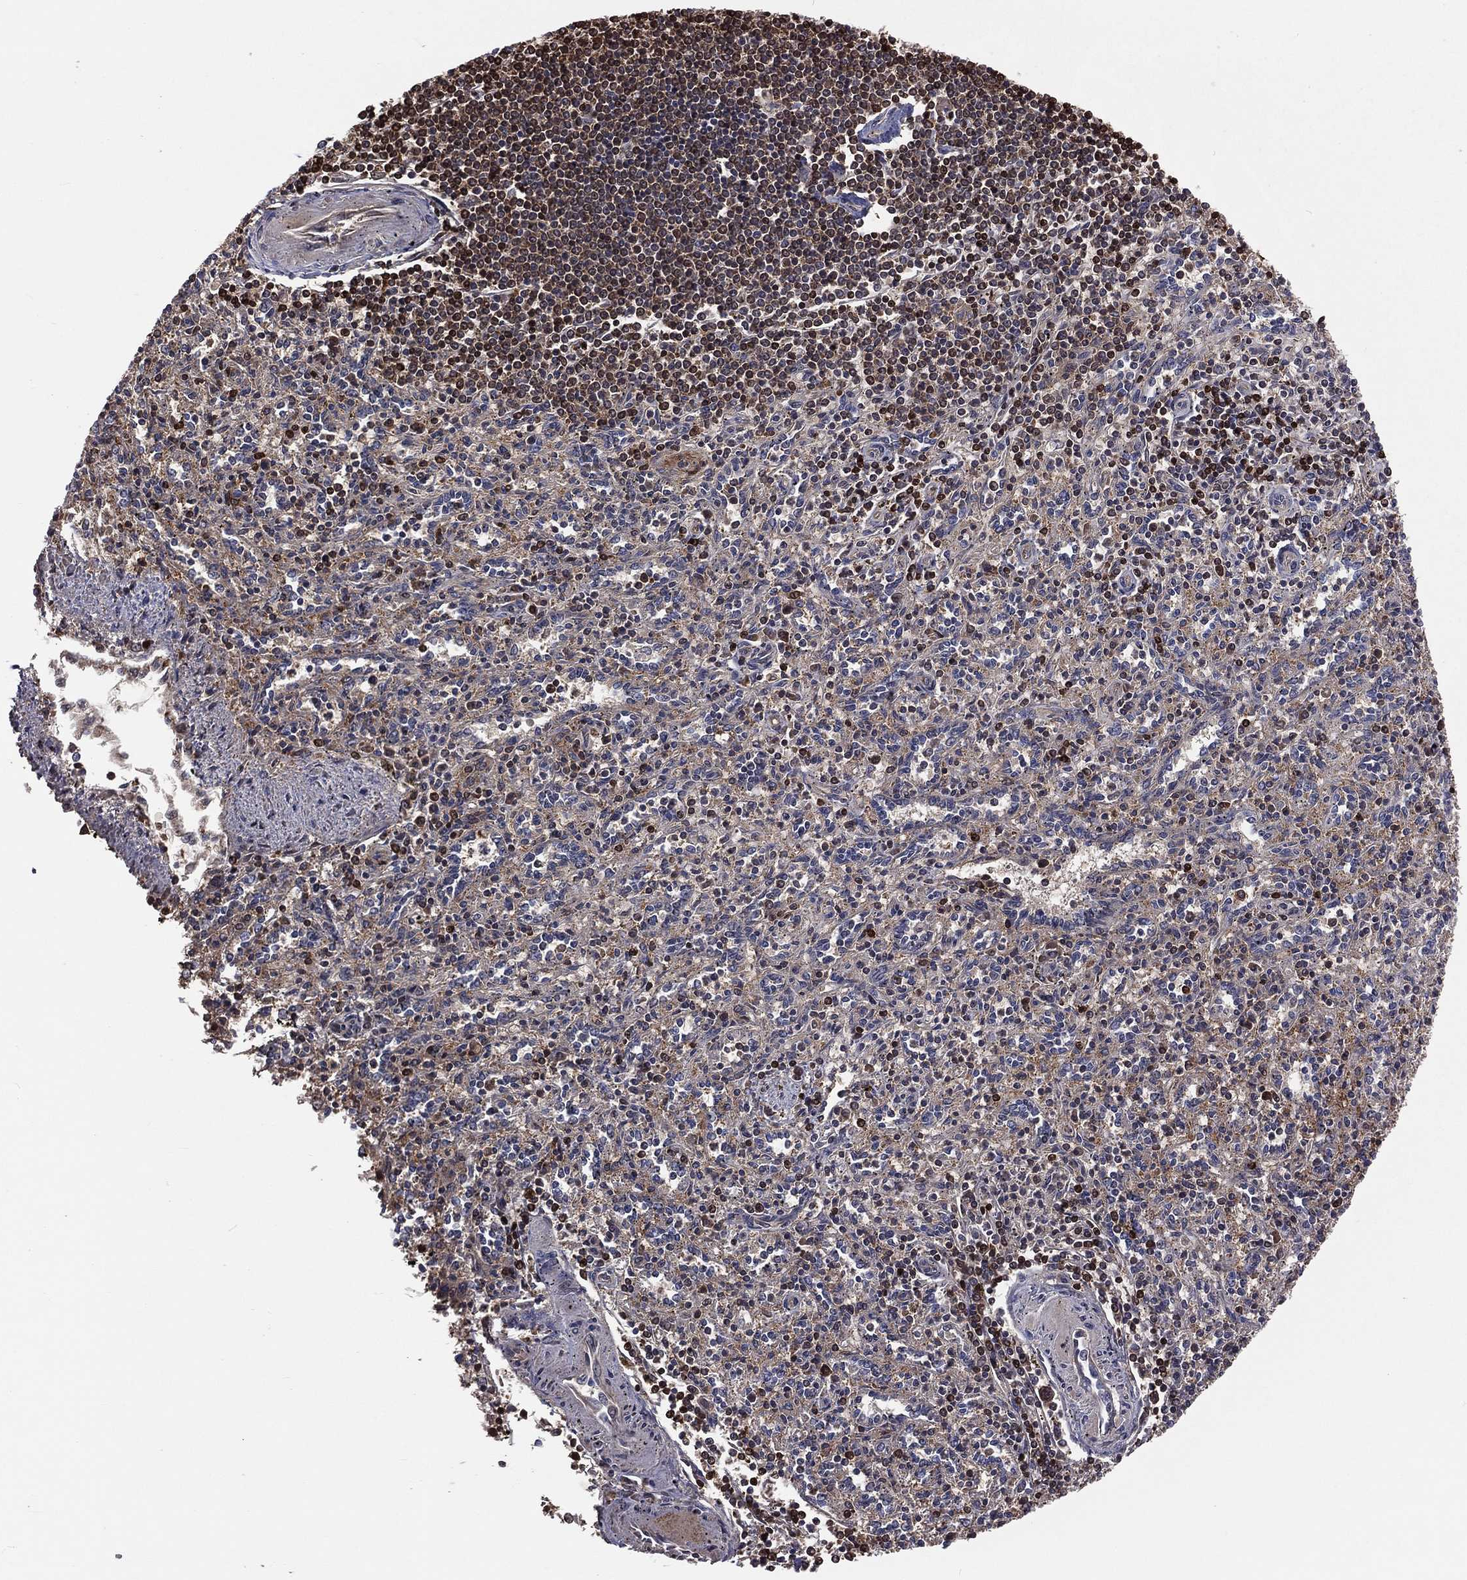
{"staining": {"intensity": "strong", "quantity": "<25%", "location": "nuclear"}, "tissue": "spleen", "cell_type": "Cells in red pulp", "image_type": "normal", "snomed": [{"axis": "morphology", "description": "Normal tissue, NOS"}, {"axis": "topography", "description": "Spleen"}], "caption": "Protein staining demonstrates strong nuclear expression in approximately <25% of cells in red pulp in normal spleen. (IHC, brightfield microscopy, high magnification).", "gene": "TBC1D2", "patient": {"sex": "male", "age": 69}}